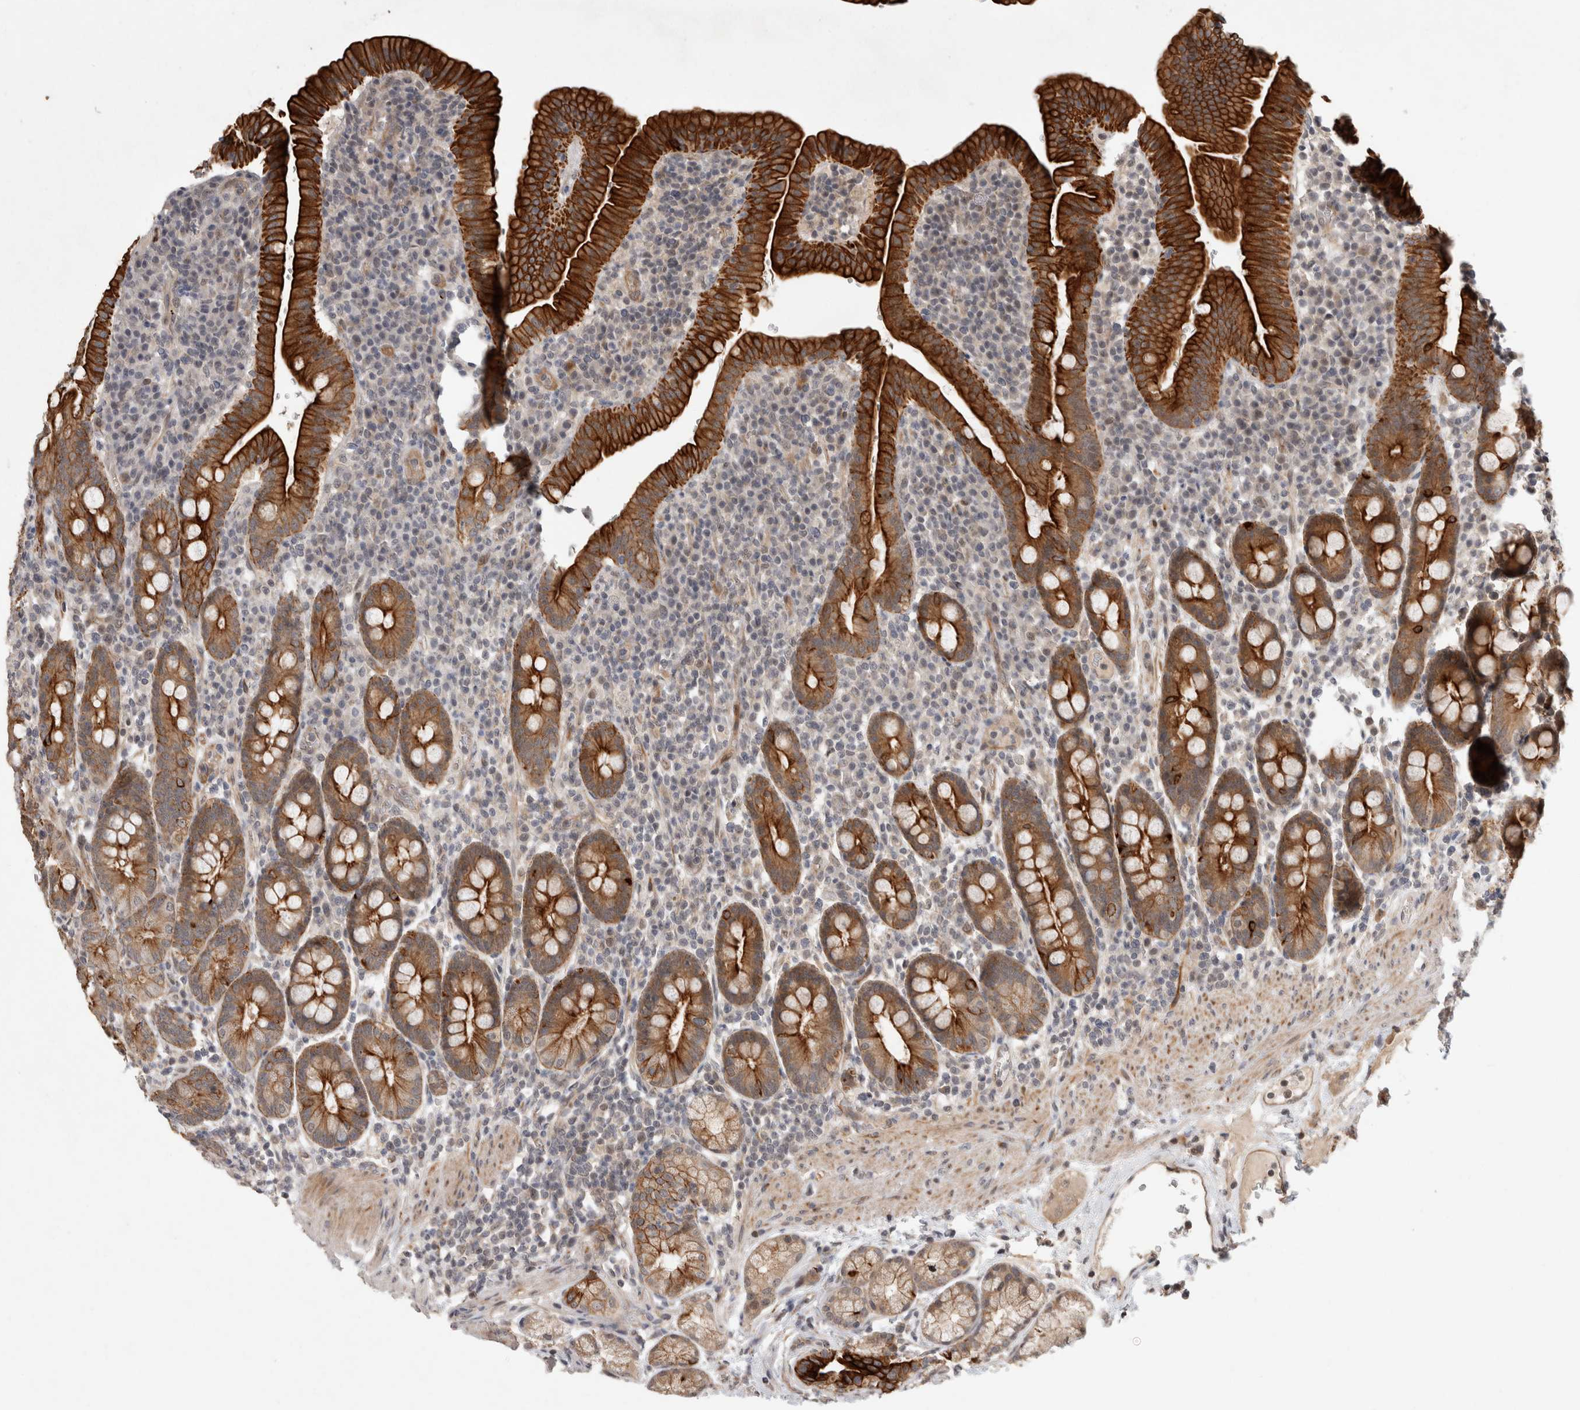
{"staining": {"intensity": "strong", "quantity": ">75%", "location": "cytoplasmic/membranous"}, "tissue": "duodenum", "cell_type": "Glandular cells", "image_type": "normal", "snomed": [{"axis": "morphology", "description": "Normal tissue, NOS"}, {"axis": "morphology", "description": "Adenocarcinoma, NOS"}, {"axis": "topography", "description": "Pancreas"}, {"axis": "topography", "description": "Duodenum"}], "caption": "Protein staining of benign duodenum shows strong cytoplasmic/membranous expression in about >75% of glandular cells.", "gene": "CRISPLD1", "patient": {"sex": "male", "age": 50}}